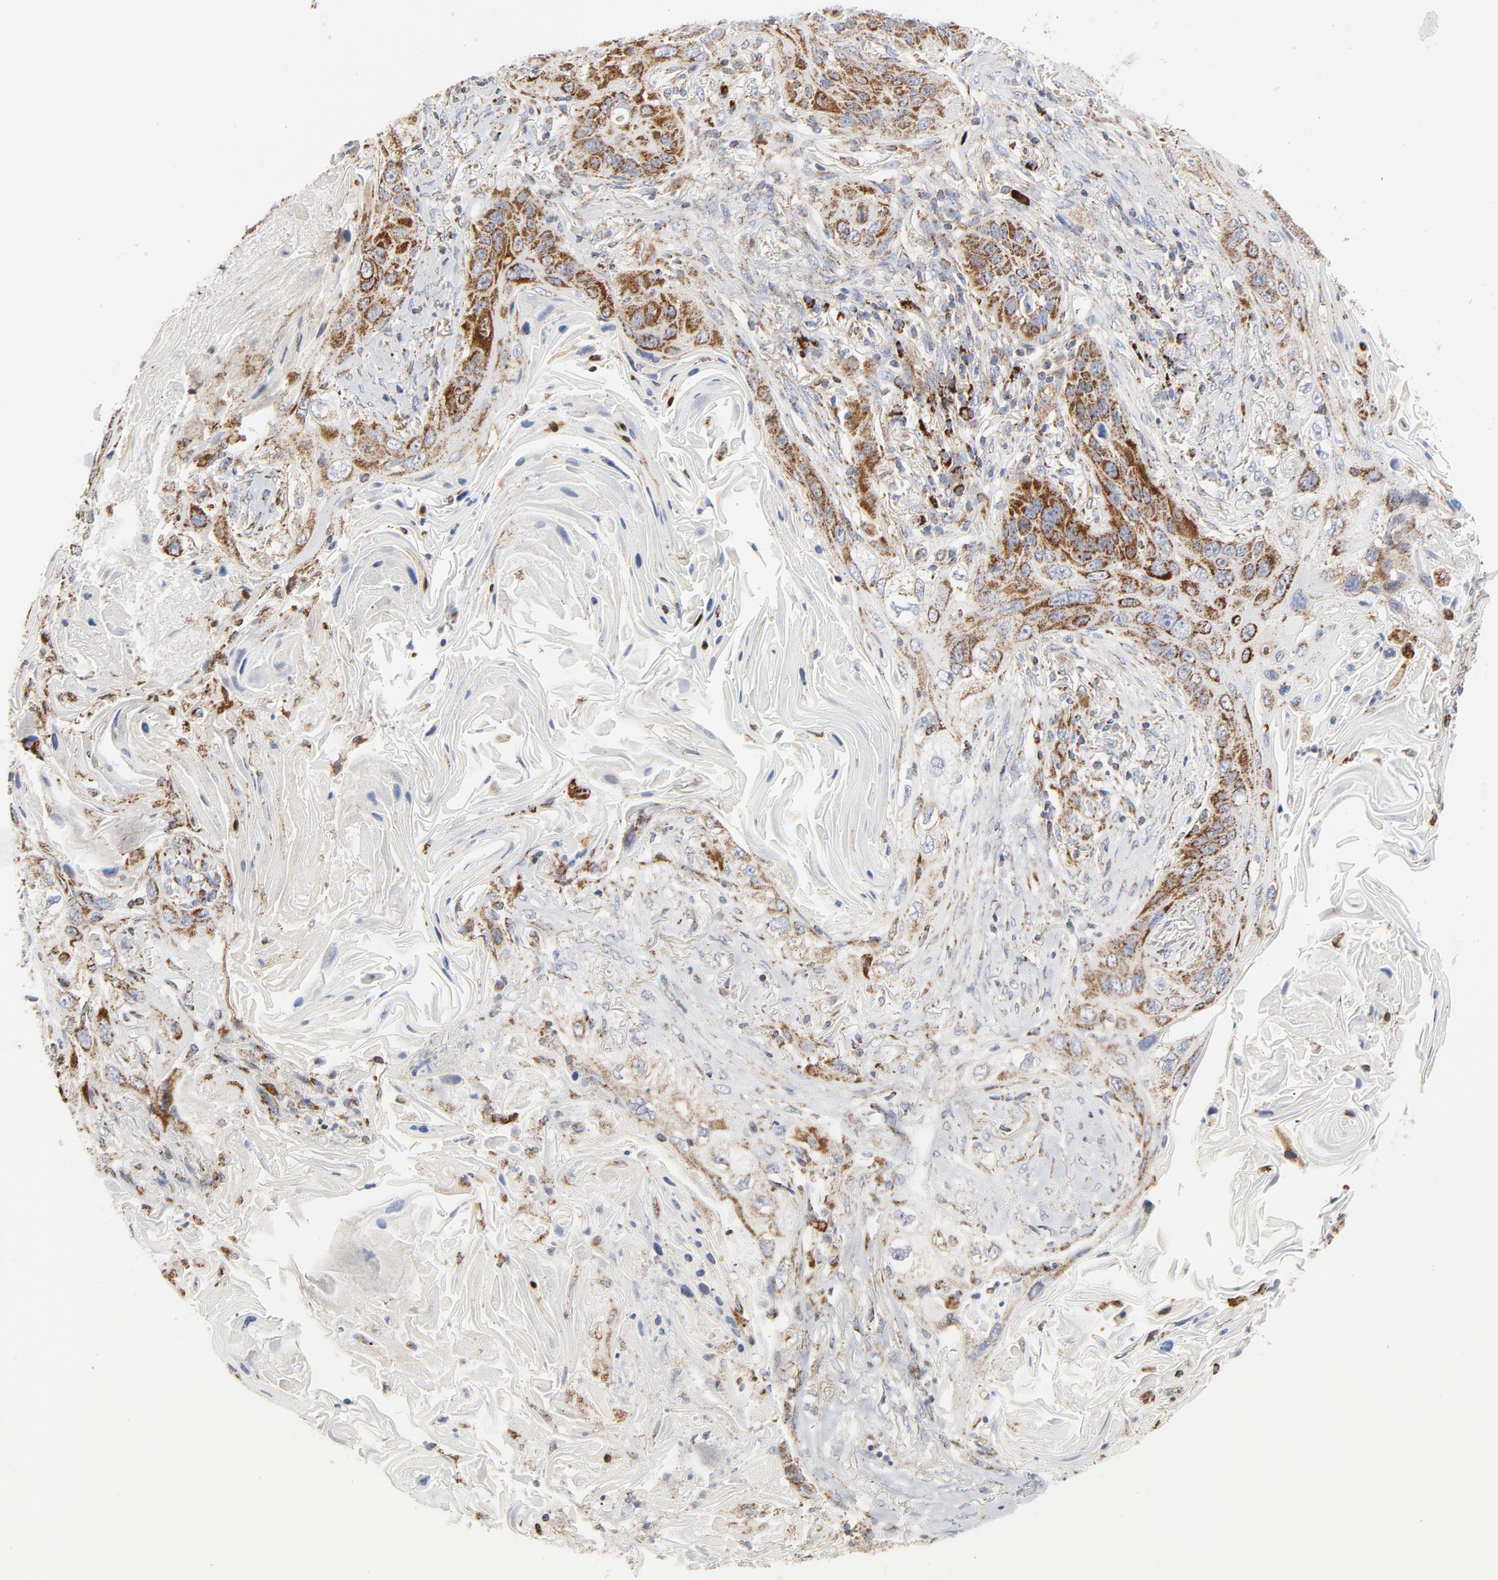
{"staining": {"intensity": "strong", "quantity": ">75%", "location": "cytoplasmic/membranous"}, "tissue": "lung cancer", "cell_type": "Tumor cells", "image_type": "cancer", "snomed": [{"axis": "morphology", "description": "Squamous cell carcinoma, NOS"}, {"axis": "topography", "description": "Lung"}], "caption": "Human lung squamous cell carcinoma stained for a protein (brown) demonstrates strong cytoplasmic/membranous positive expression in approximately >75% of tumor cells.", "gene": "CYCS", "patient": {"sex": "female", "age": 67}}